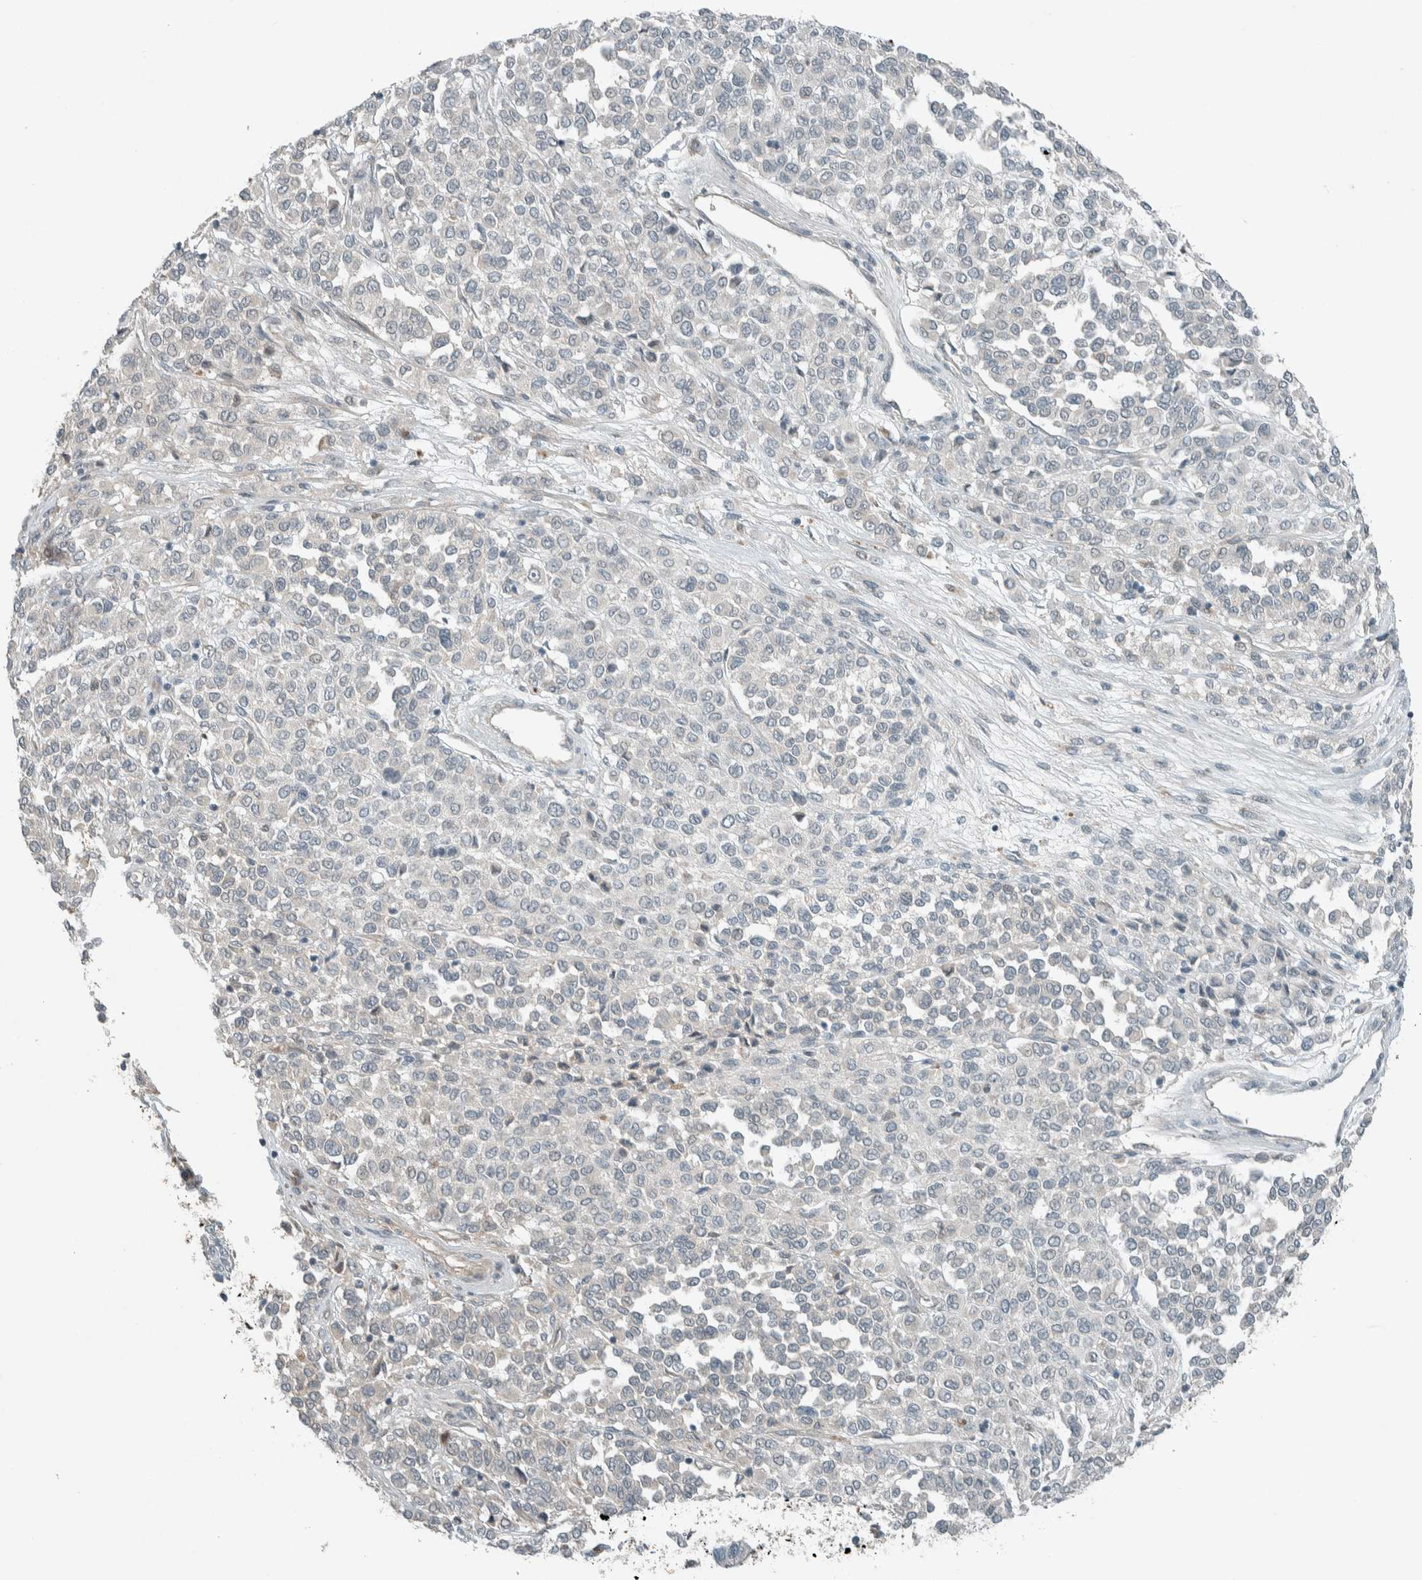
{"staining": {"intensity": "negative", "quantity": "none", "location": "none"}, "tissue": "melanoma", "cell_type": "Tumor cells", "image_type": "cancer", "snomed": [{"axis": "morphology", "description": "Malignant melanoma, Metastatic site"}, {"axis": "topography", "description": "Pancreas"}], "caption": "Melanoma was stained to show a protein in brown. There is no significant staining in tumor cells.", "gene": "CERCAM", "patient": {"sex": "female", "age": 30}}